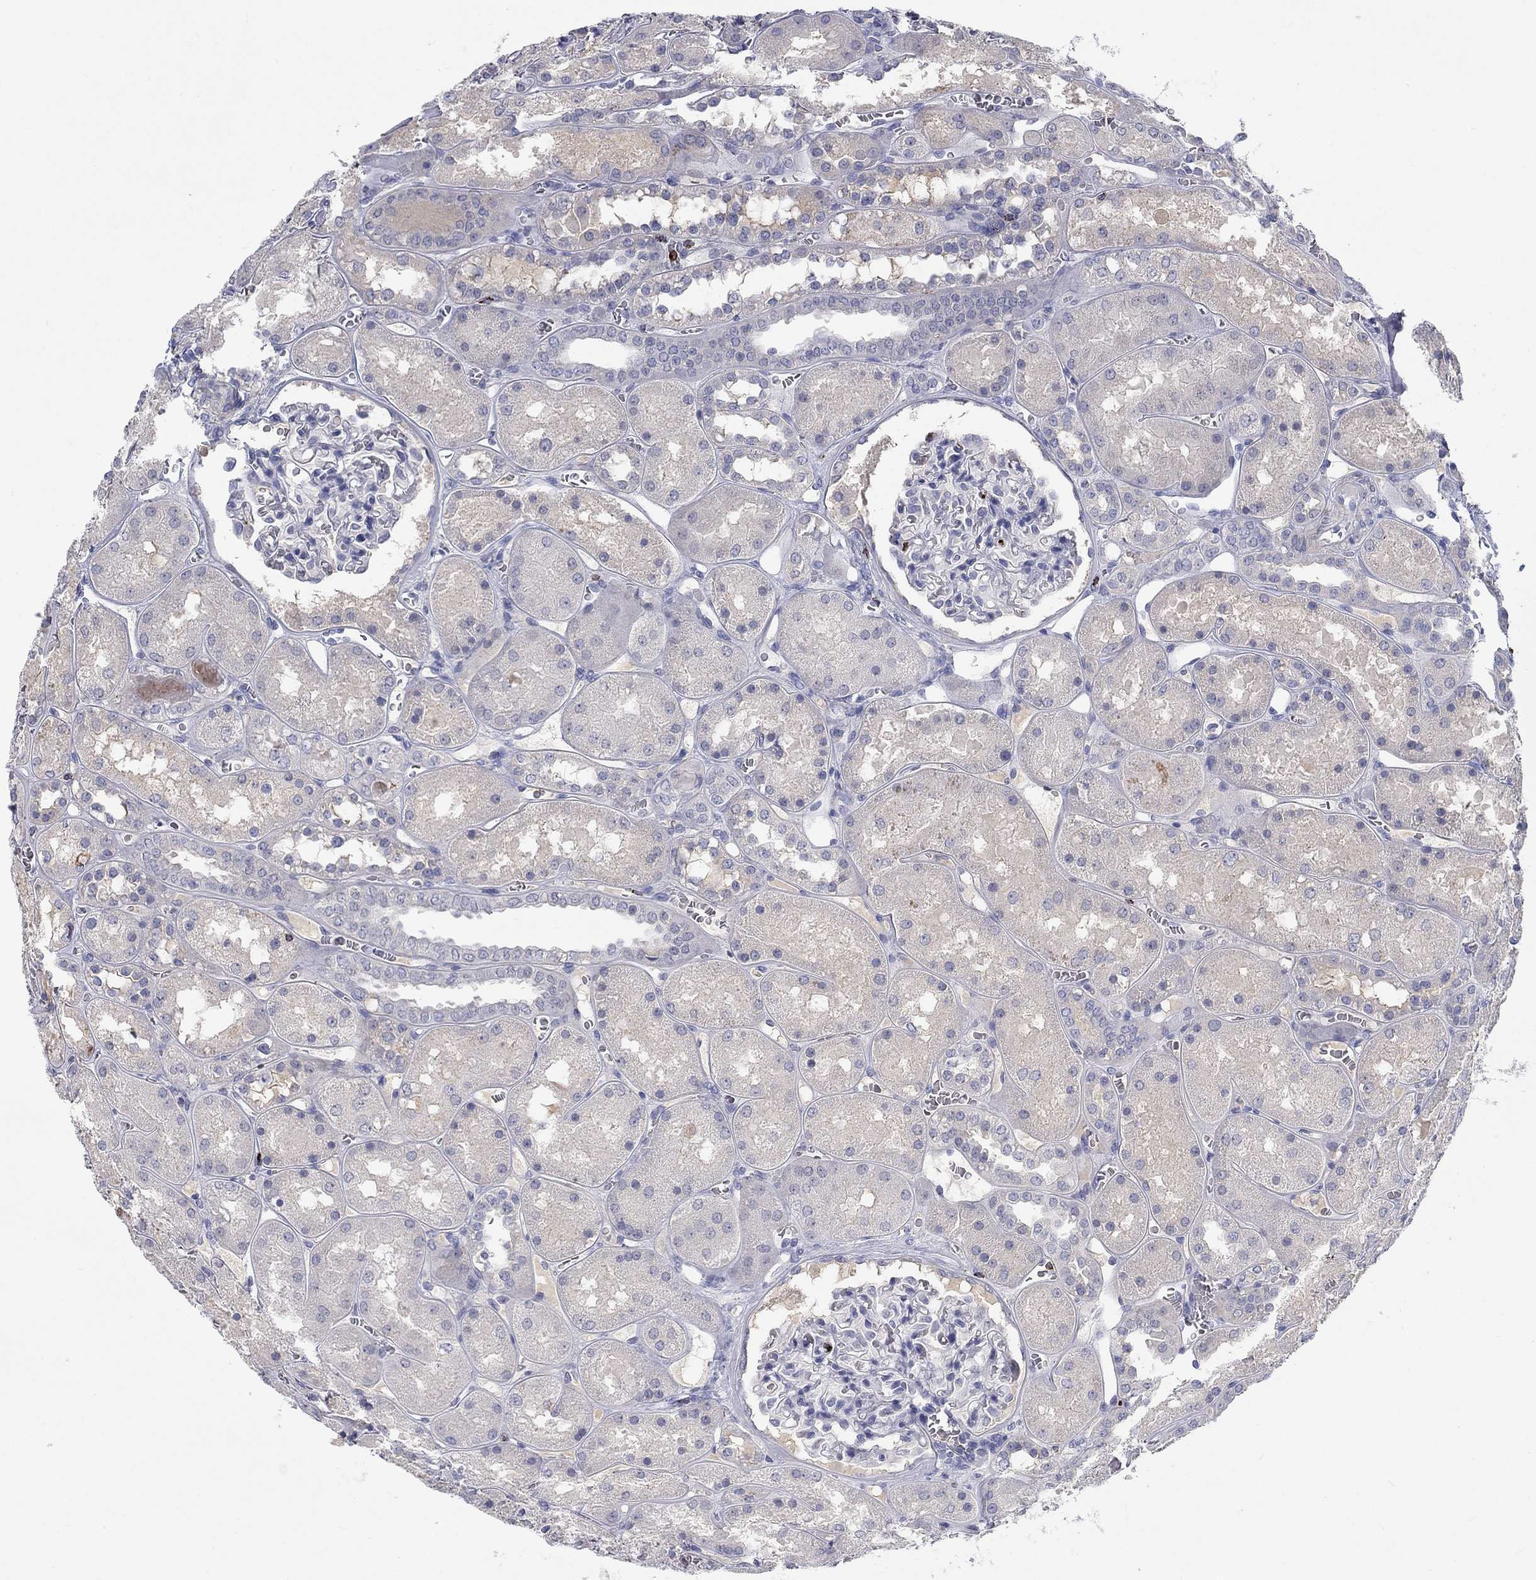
{"staining": {"intensity": "negative", "quantity": "none", "location": "none"}, "tissue": "kidney", "cell_type": "Cells in glomeruli", "image_type": "normal", "snomed": [{"axis": "morphology", "description": "Normal tissue, NOS"}, {"axis": "topography", "description": "Kidney"}], "caption": "Kidney was stained to show a protein in brown. There is no significant expression in cells in glomeruli. (DAB IHC, high magnification).", "gene": "GZMA", "patient": {"sex": "male", "age": 73}}